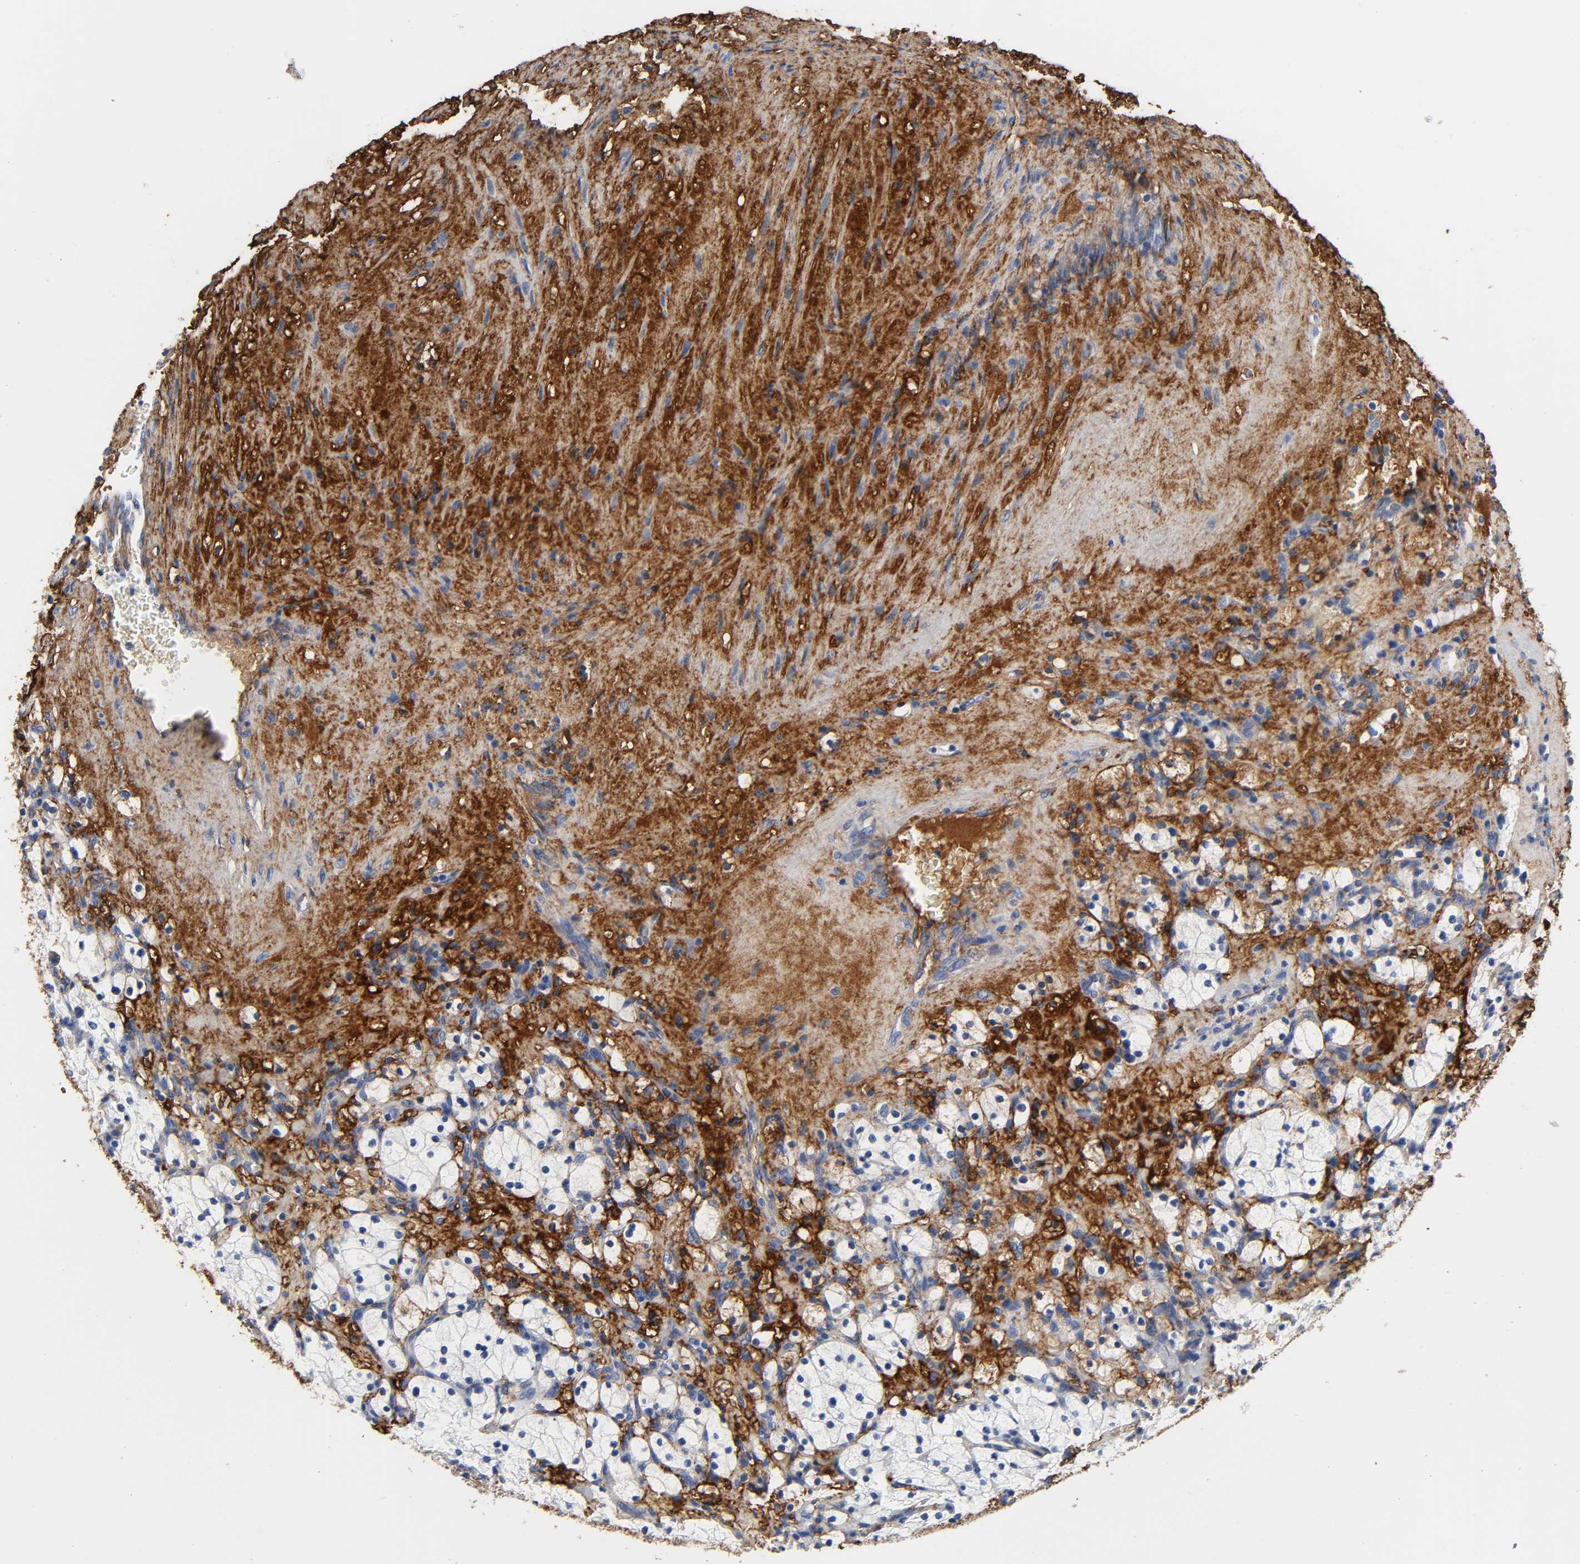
{"staining": {"intensity": "negative", "quantity": "none", "location": "none"}, "tissue": "renal cancer", "cell_type": "Tumor cells", "image_type": "cancer", "snomed": [{"axis": "morphology", "description": "Adenocarcinoma, NOS"}, {"axis": "topography", "description": "Kidney"}], "caption": "Renal cancer (adenocarcinoma) stained for a protein using immunohistochemistry displays no staining tumor cells.", "gene": "FBLN1", "patient": {"sex": "female", "age": 83}}